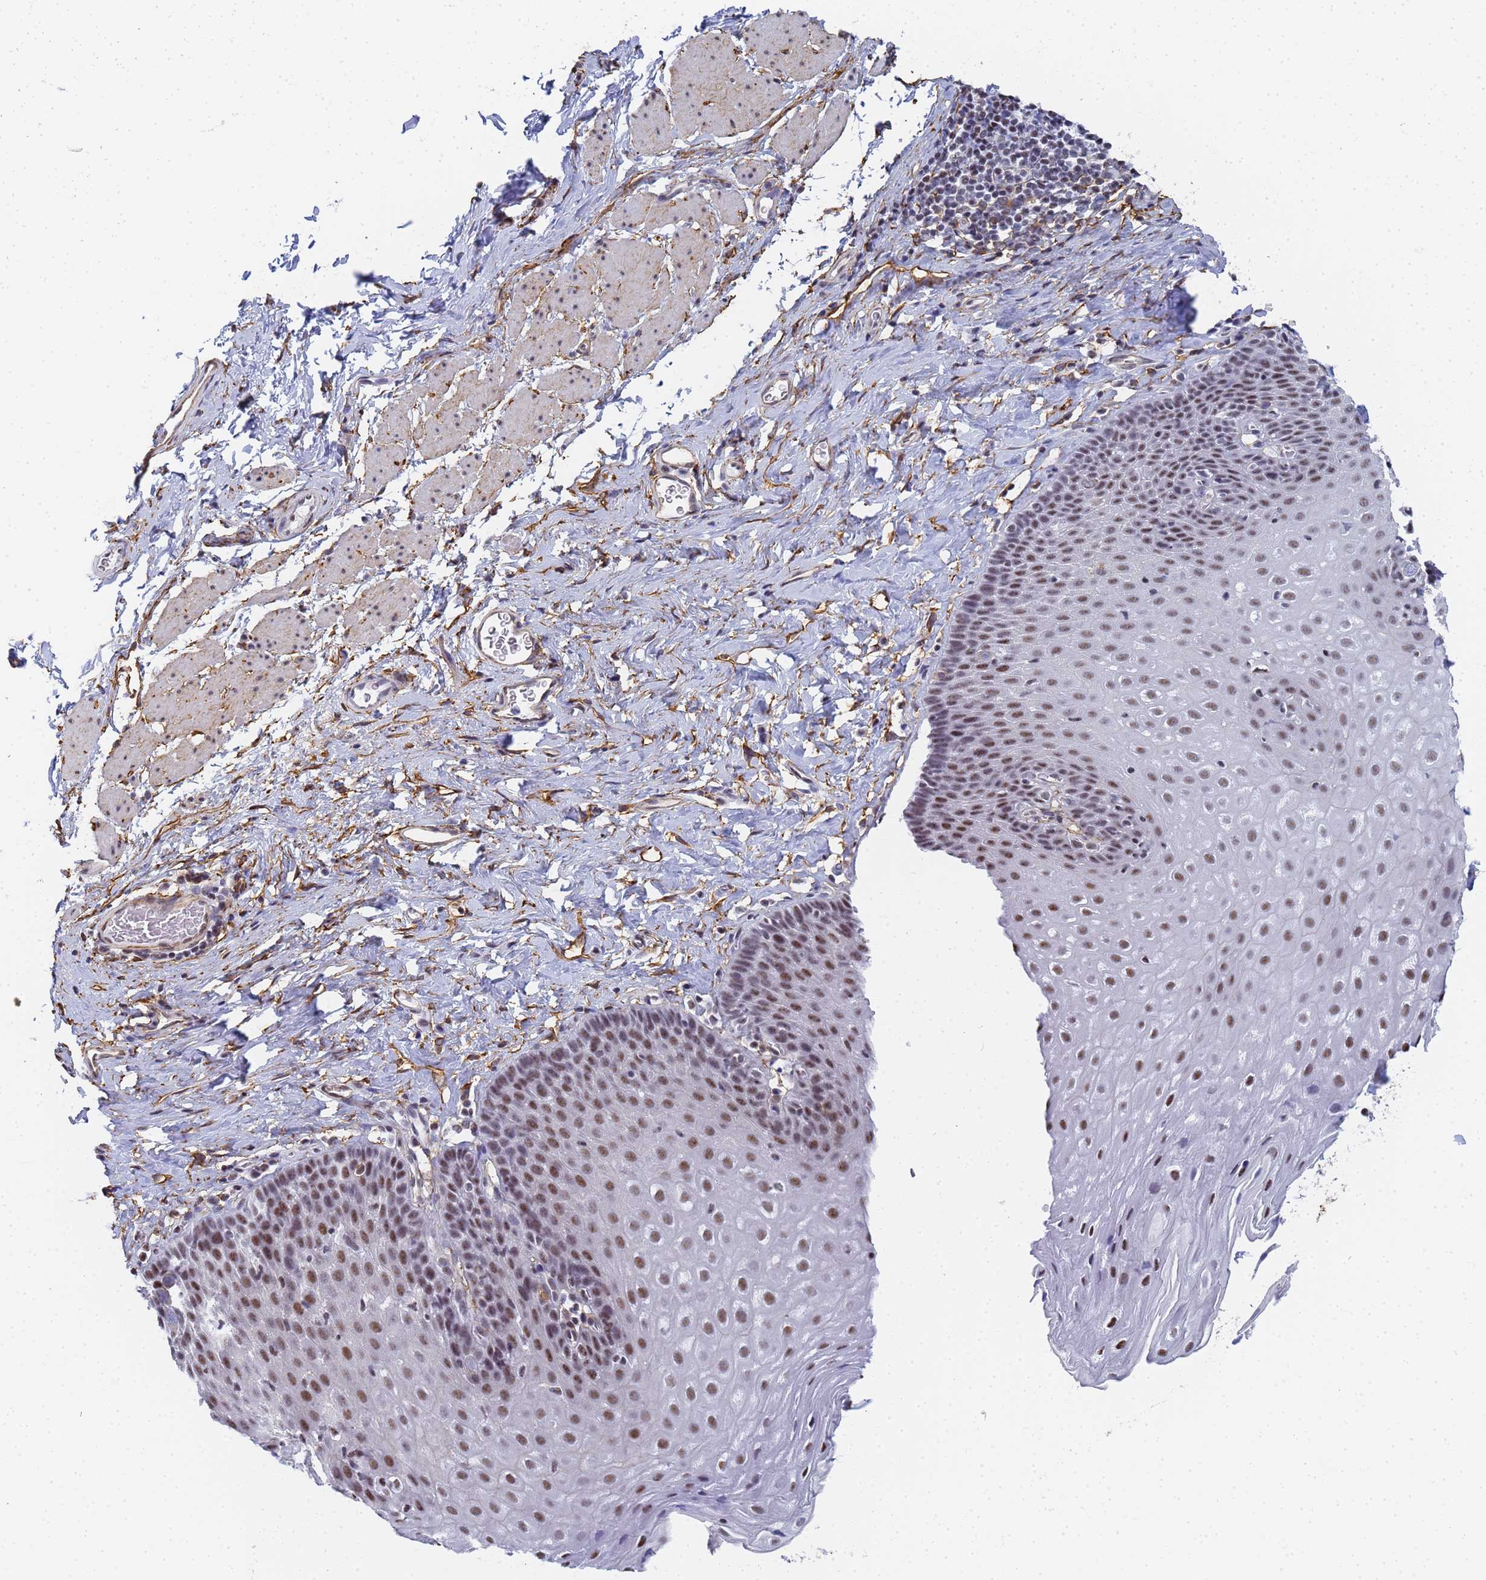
{"staining": {"intensity": "moderate", "quantity": "25%-75%", "location": "nuclear"}, "tissue": "esophagus", "cell_type": "Squamous epithelial cells", "image_type": "normal", "snomed": [{"axis": "morphology", "description": "Normal tissue, NOS"}, {"axis": "topography", "description": "Esophagus"}], "caption": "The micrograph shows immunohistochemical staining of unremarkable esophagus. There is moderate nuclear expression is seen in about 25%-75% of squamous epithelial cells.", "gene": "PRRT4", "patient": {"sex": "female", "age": 61}}